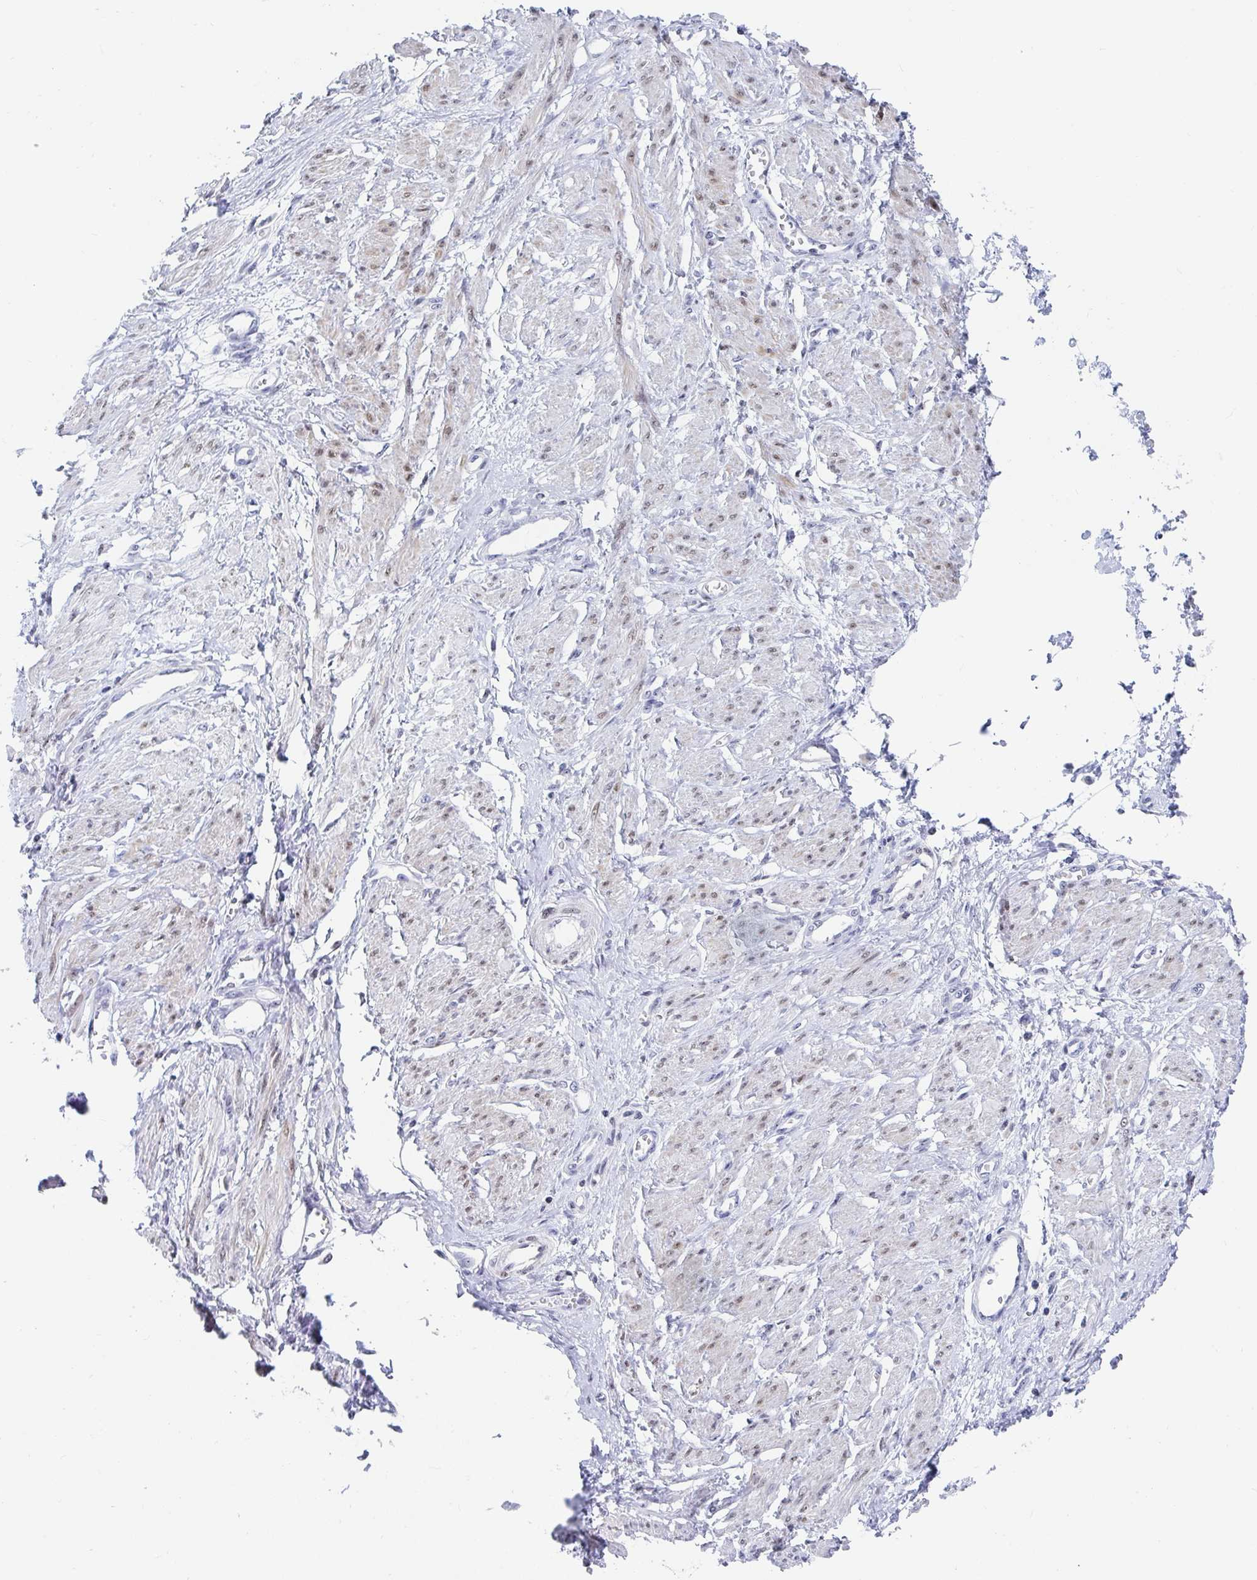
{"staining": {"intensity": "moderate", "quantity": "25%-75%", "location": "nuclear"}, "tissue": "smooth muscle", "cell_type": "Smooth muscle cells", "image_type": "normal", "snomed": [{"axis": "morphology", "description": "Normal tissue, NOS"}, {"axis": "topography", "description": "Smooth muscle"}, {"axis": "topography", "description": "Uterus"}], "caption": "Immunohistochemical staining of benign smooth muscle reveals medium levels of moderate nuclear positivity in approximately 25%-75% of smooth muscle cells. The staining is performed using DAB (3,3'-diaminobenzidine) brown chromogen to label protein expression. The nuclei are counter-stained blue using hematoxylin.", "gene": "SIRT7", "patient": {"sex": "female", "age": 39}}